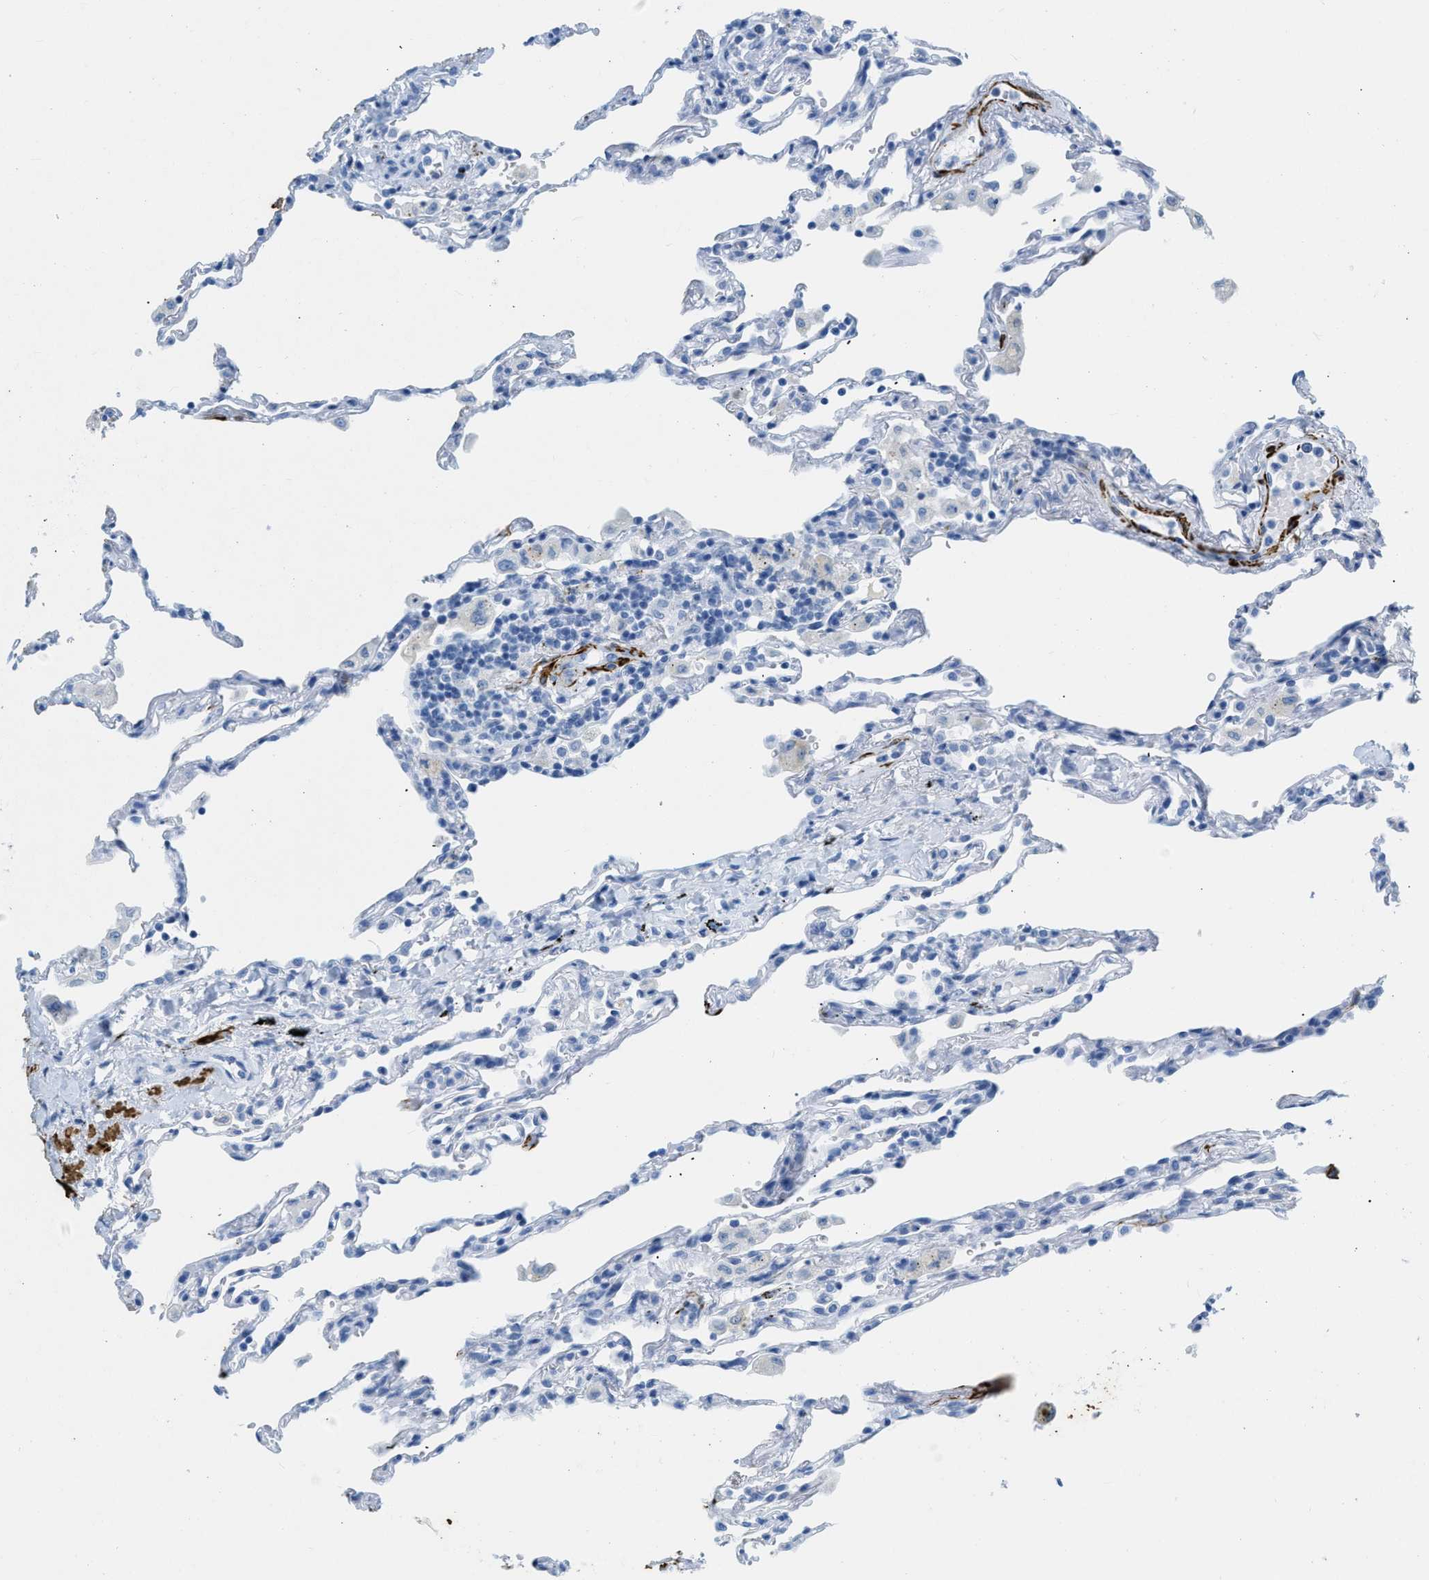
{"staining": {"intensity": "negative", "quantity": "none", "location": "none"}, "tissue": "lung", "cell_type": "Alveolar cells", "image_type": "normal", "snomed": [{"axis": "morphology", "description": "Normal tissue, NOS"}, {"axis": "topography", "description": "Lung"}], "caption": "Immunohistochemical staining of benign lung demonstrates no significant expression in alveolar cells.", "gene": "DES", "patient": {"sex": "male", "age": 59}}